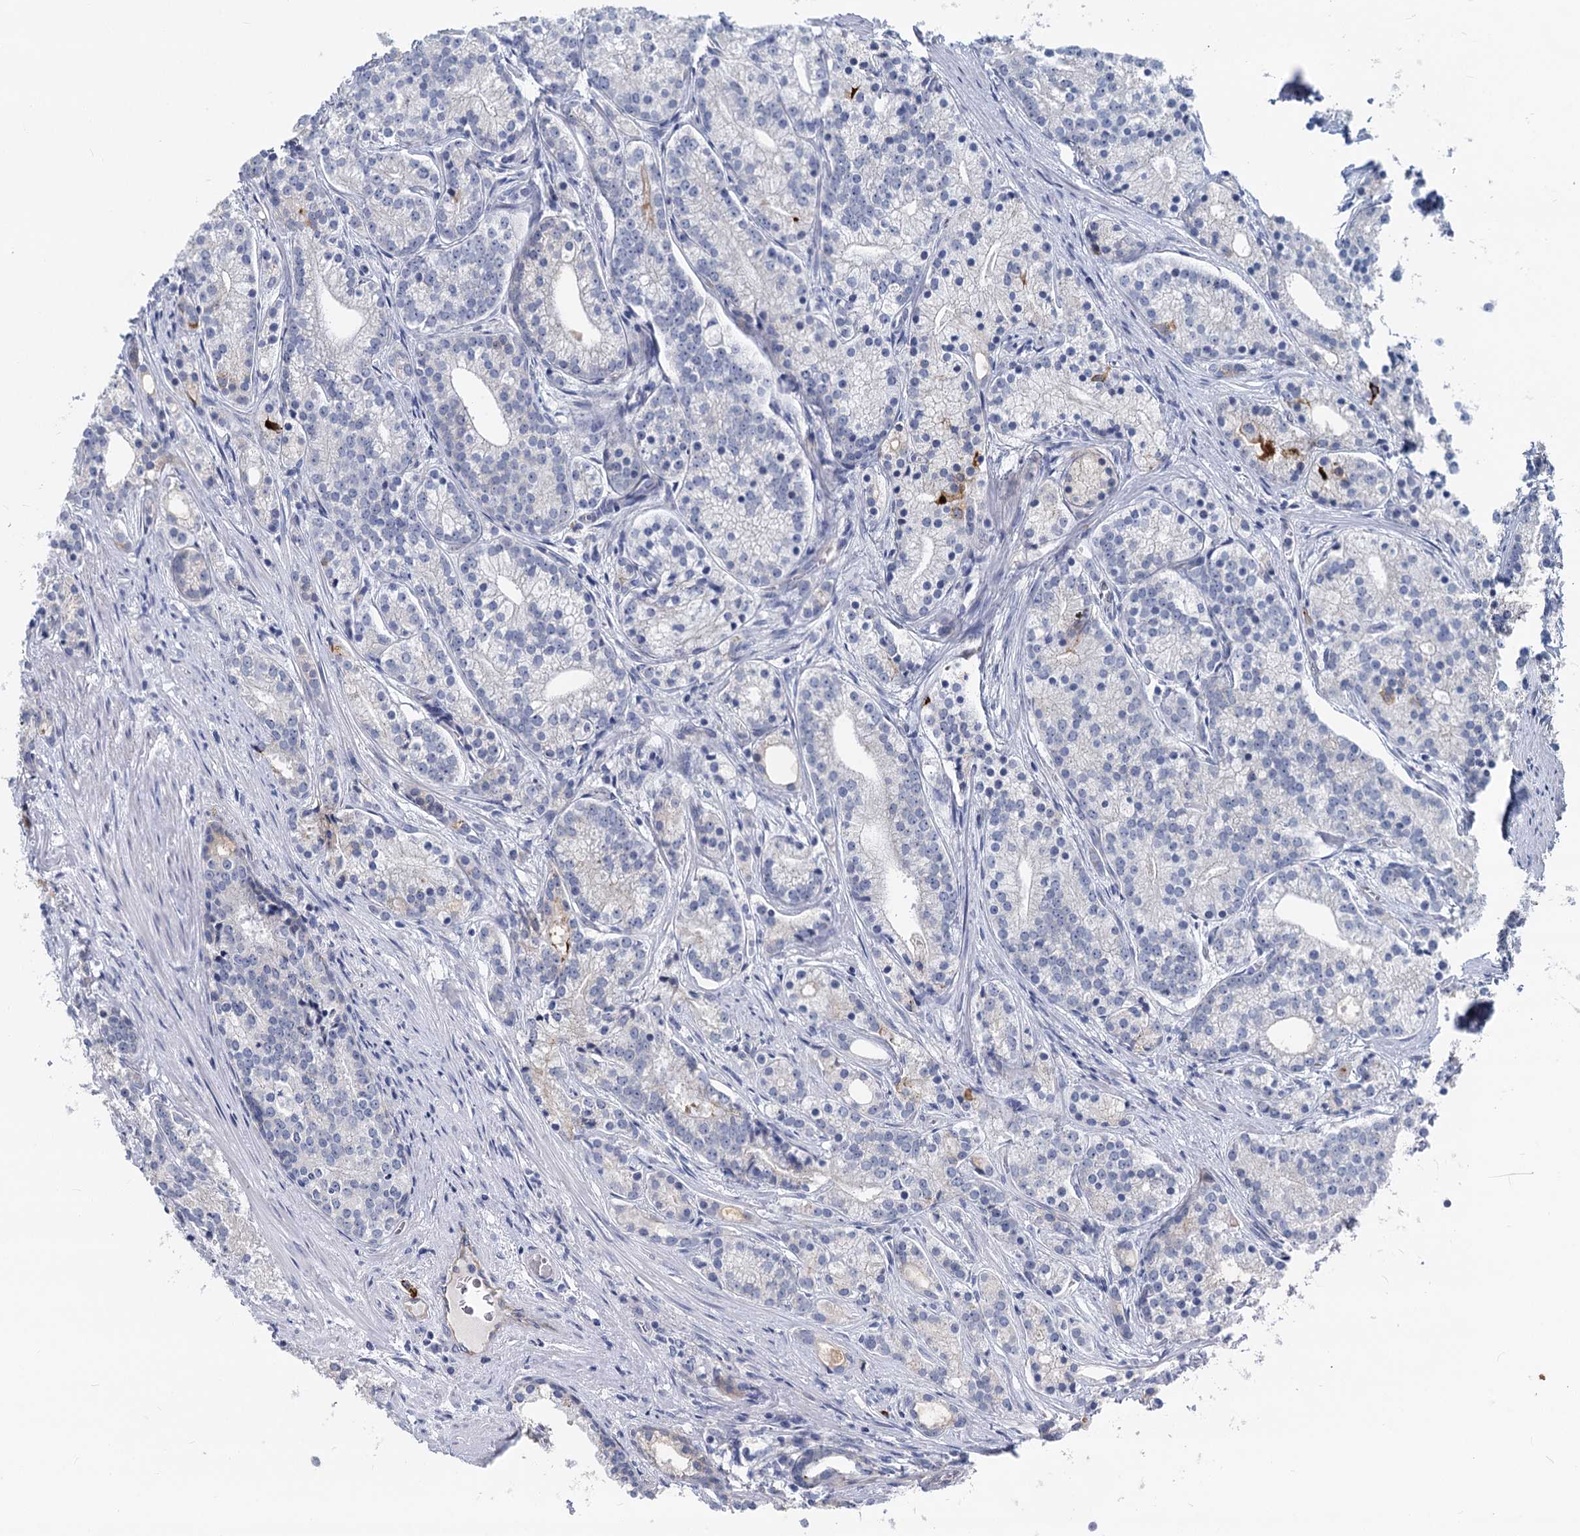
{"staining": {"intensity": "negative", "quantity": "none", "location": "none"}, "tissue": "prostate cancer", "cell_type": "Tumor cells", "image_type": "cancer", "snomed": [{"axis": "morphology", "description": "Adenocarcinoma, Low grade"}, {"axis": "topography", "description": "Prostate"}], "caption": "This is an IHC photomicrograph of human prostate cancer. There is no expression in tumor cells.", "gene": "INSC", "patient": {"sex": "male", "age": 71}}